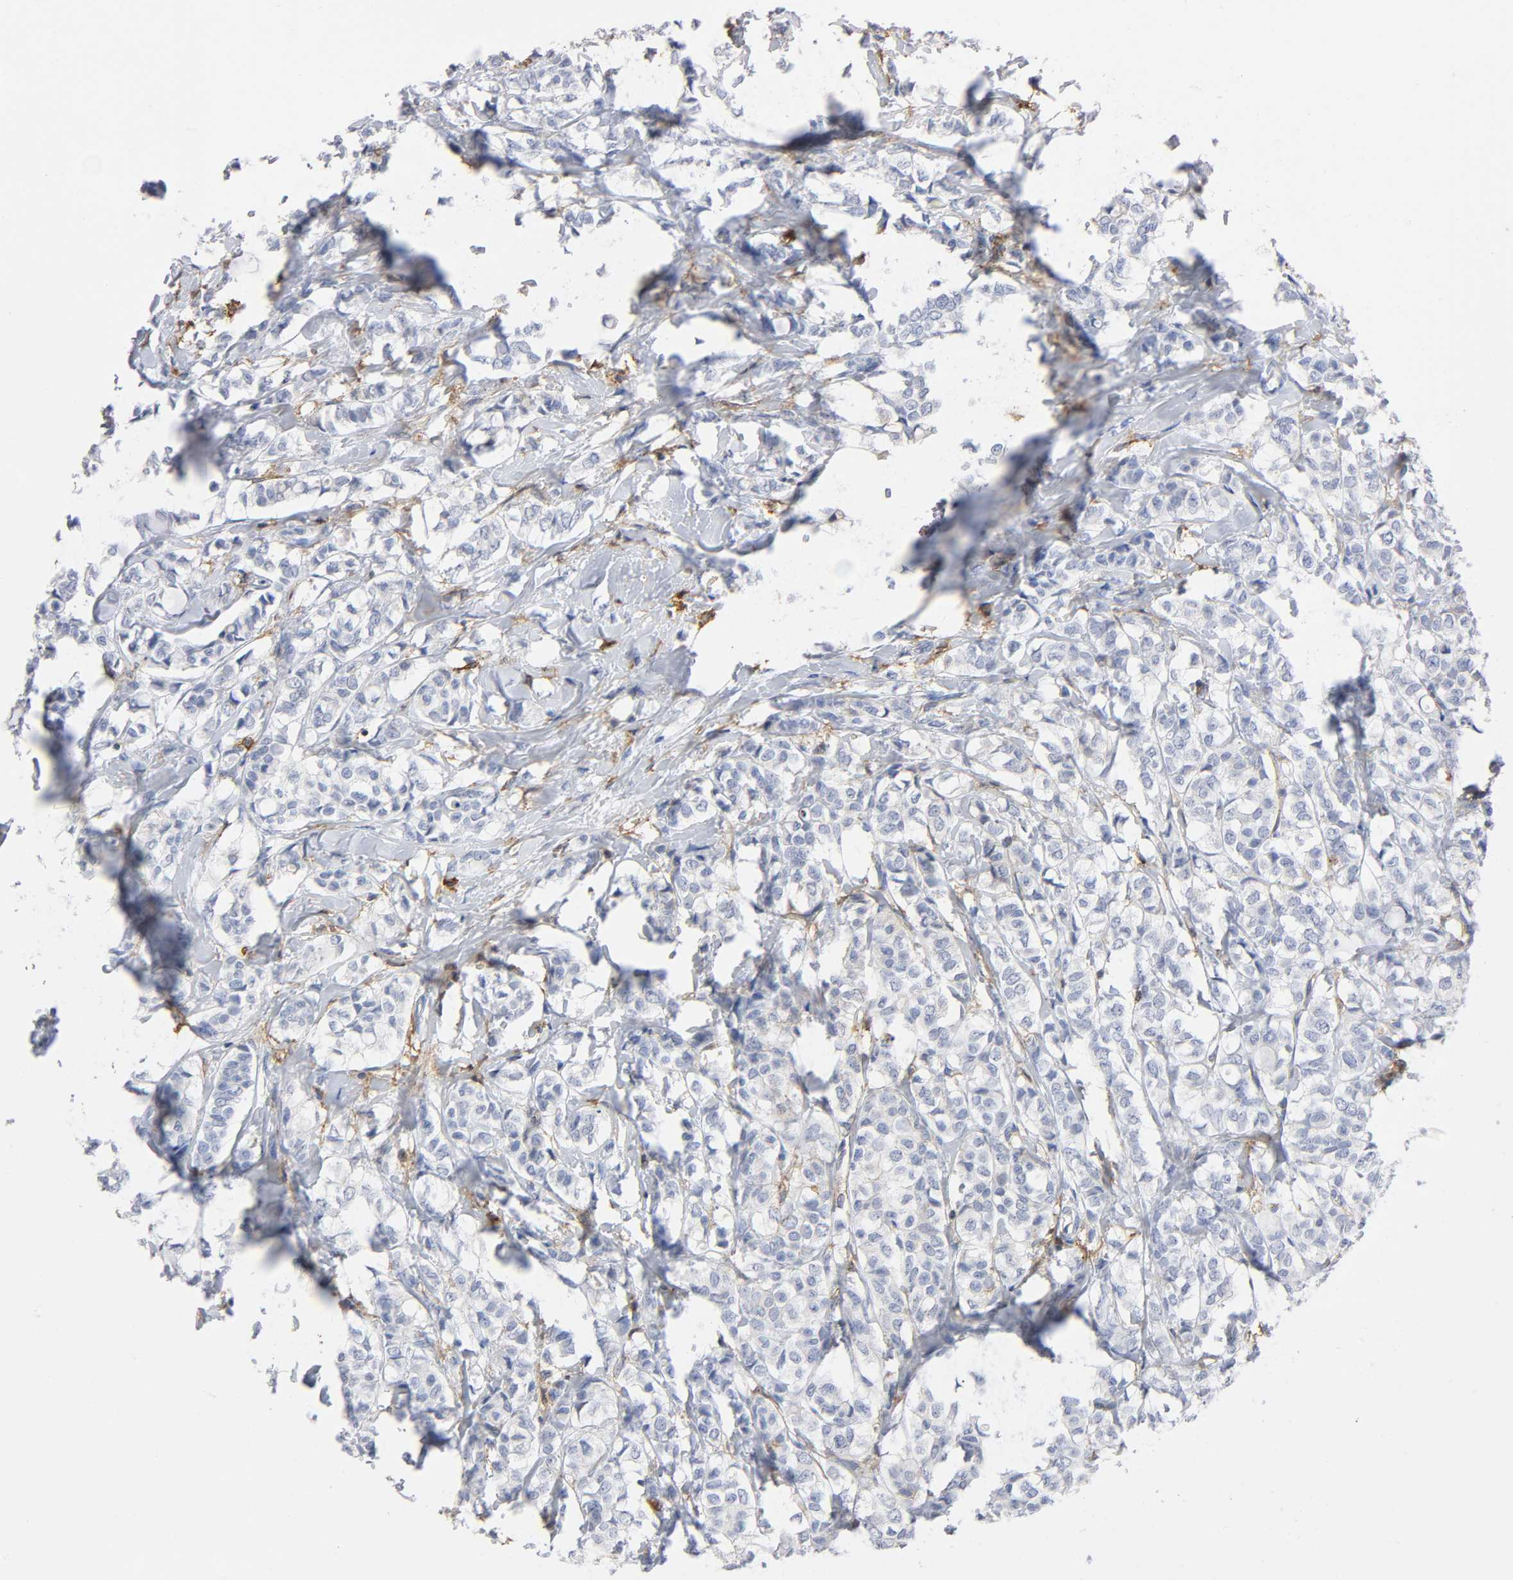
{"staining": {"intensity": "negative", "quantity": "none", "location": "none"}, "tissue": "breast cancer", "cell_type": "Tumor cells", "image_type": "cancer", "snomed": [{"axis": "morphology", "description": "Lobular carcinoma"}, {"axis": "topography", "description": "Breast"}], "caption": "A micrograph of human breast cancer (lobular carcinoma) is negative for staining in tumor cells.", "gene": "LYN", "patient": {"sex": "female", "age": 60}}